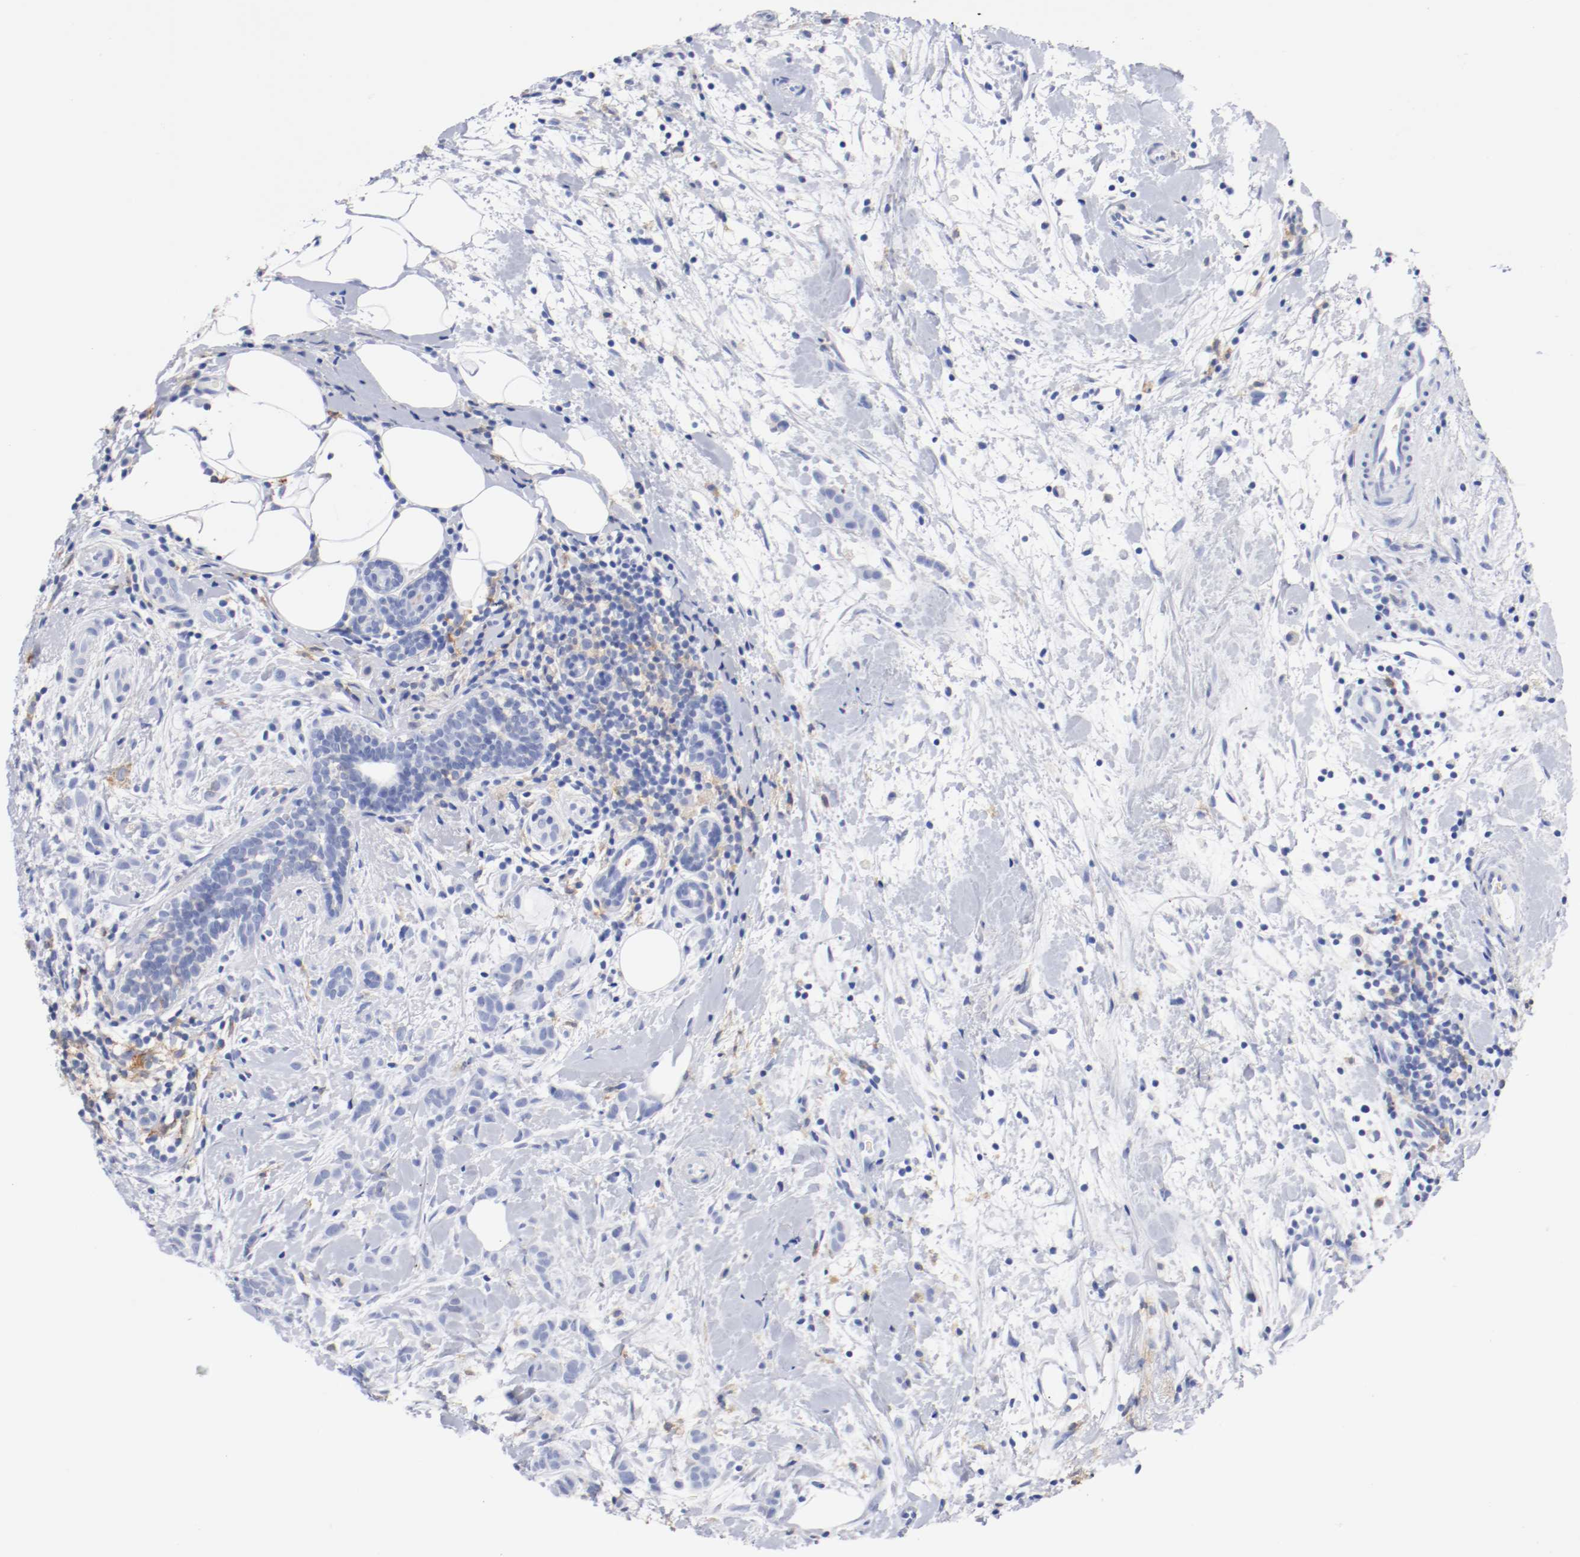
{"staining": {"intensity": "negative", "quantity": "none", "location": "none"}, "tissue": "breast cancer", "cell_type": "Tumor cells", "image_type": "cancer", "snomed": [{"axis": "morphology", "description": "Lobular carcinoma, in situ"}, {"axis": "morphology", "description": "Lobular carcinoma"}, {"axis": "topography", "description": "Breast"}], "caption": "DAB immunohistochemical staining of human lobular carcinoma (breast) demonstrates no significant expression in tumor cells. (Immunohistochemistry (ihc), brightfield microscopy, high magnification).", "gene": "ITGAX", "patient": {"sex": "female", "age": 41}}